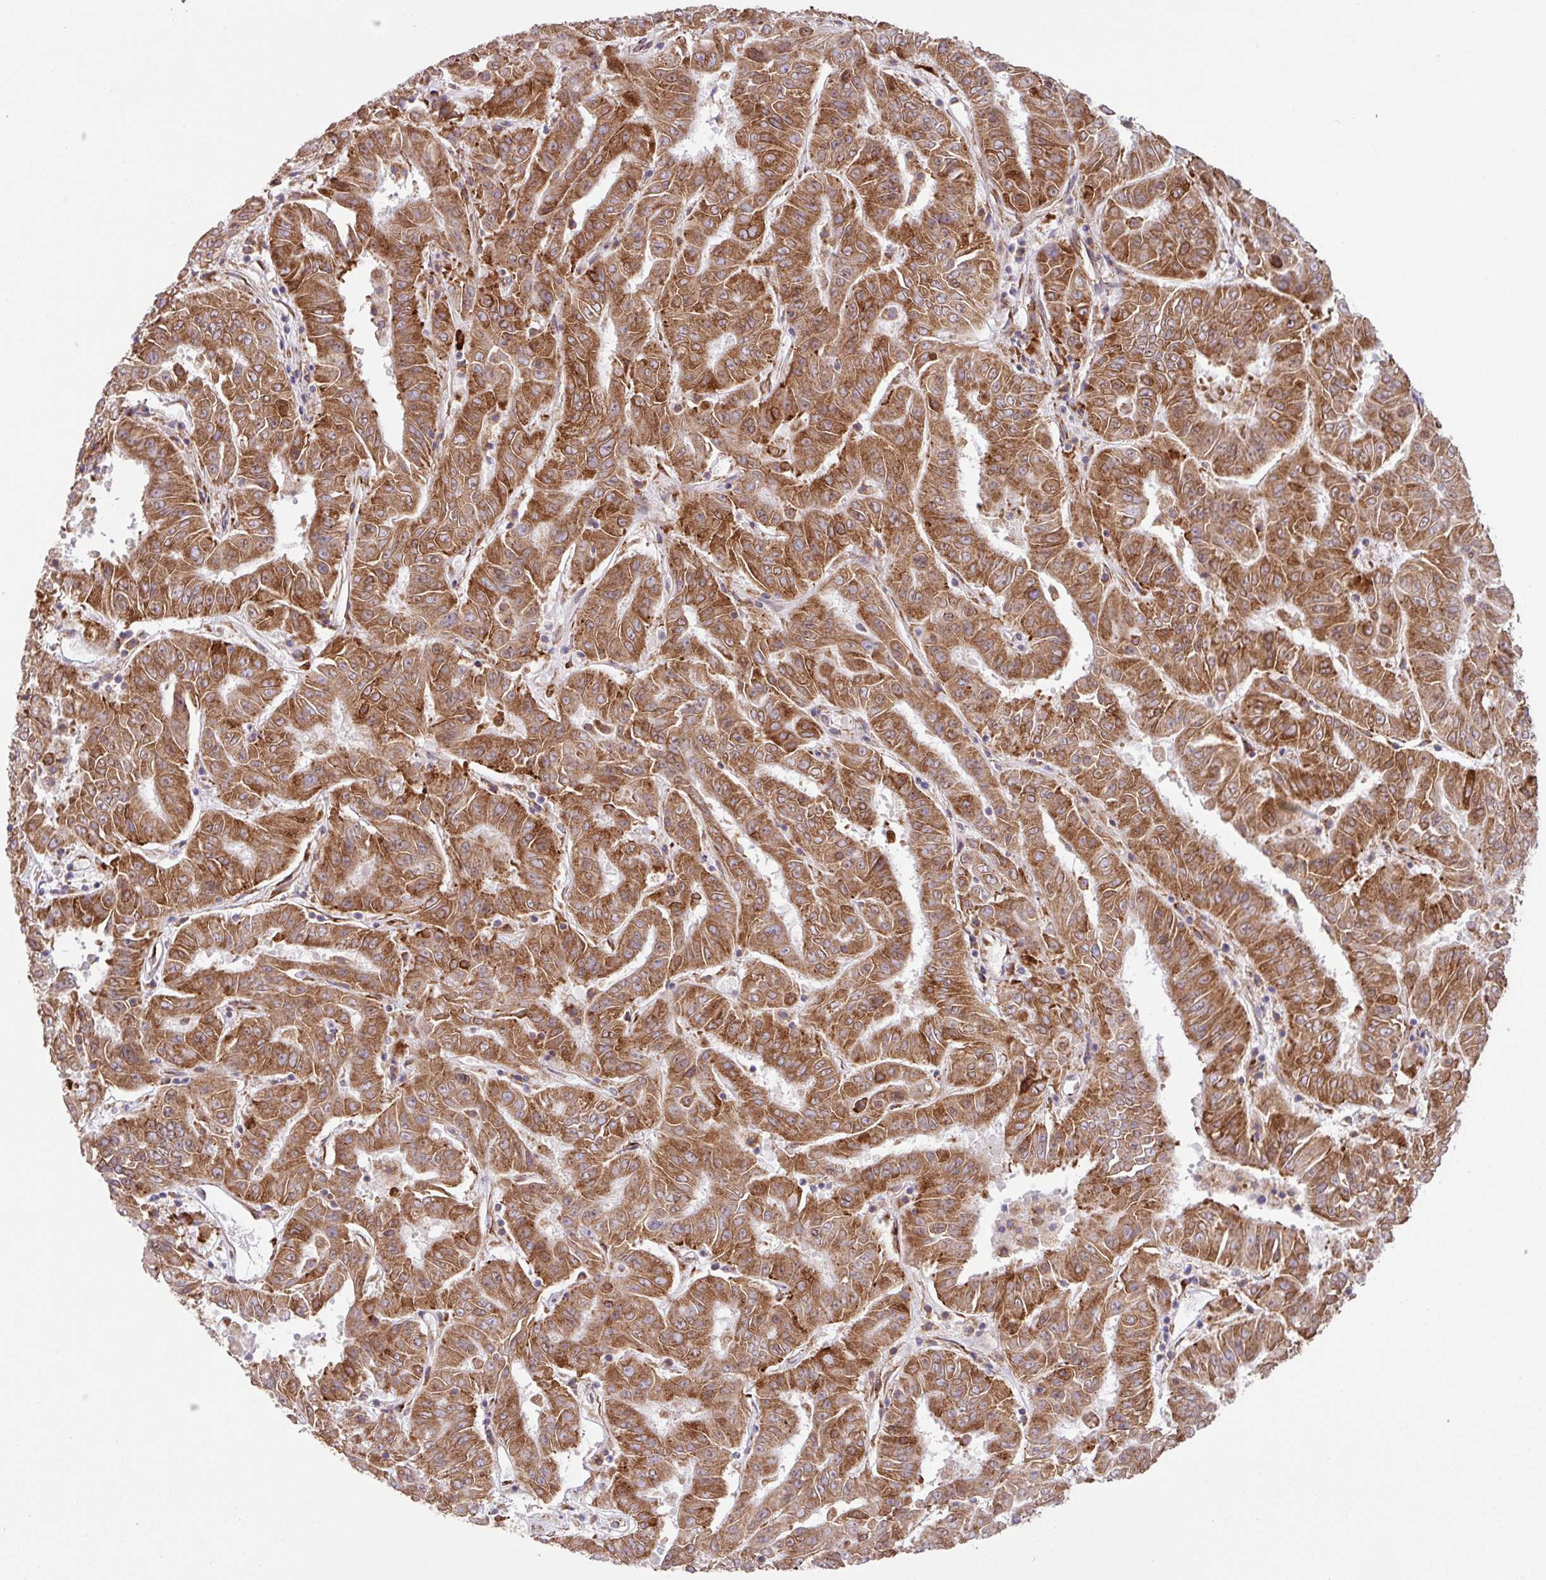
{"staining": {"intensity": "moderate", "quantity": ">75%", "location": "cytoplasmic/membranous"}, "tissue": "pancreatic cancer", "cell_type": "Tumor cells", "image_type": "cancer", "snomed": [{"axis": "morphology", "description": "Adenocarcinoma, NOS"}, {"axis": "topography", "description": "Pancreas"}], "caption": "An image of pancreatic cancer (adenocarcinoma) stained for a protein demonstrates moderate cytoplasmic/membranous brown staining in tumor cells.", "gene": "SLC39A7", "patient": {"sex": "male", "age": 63}}